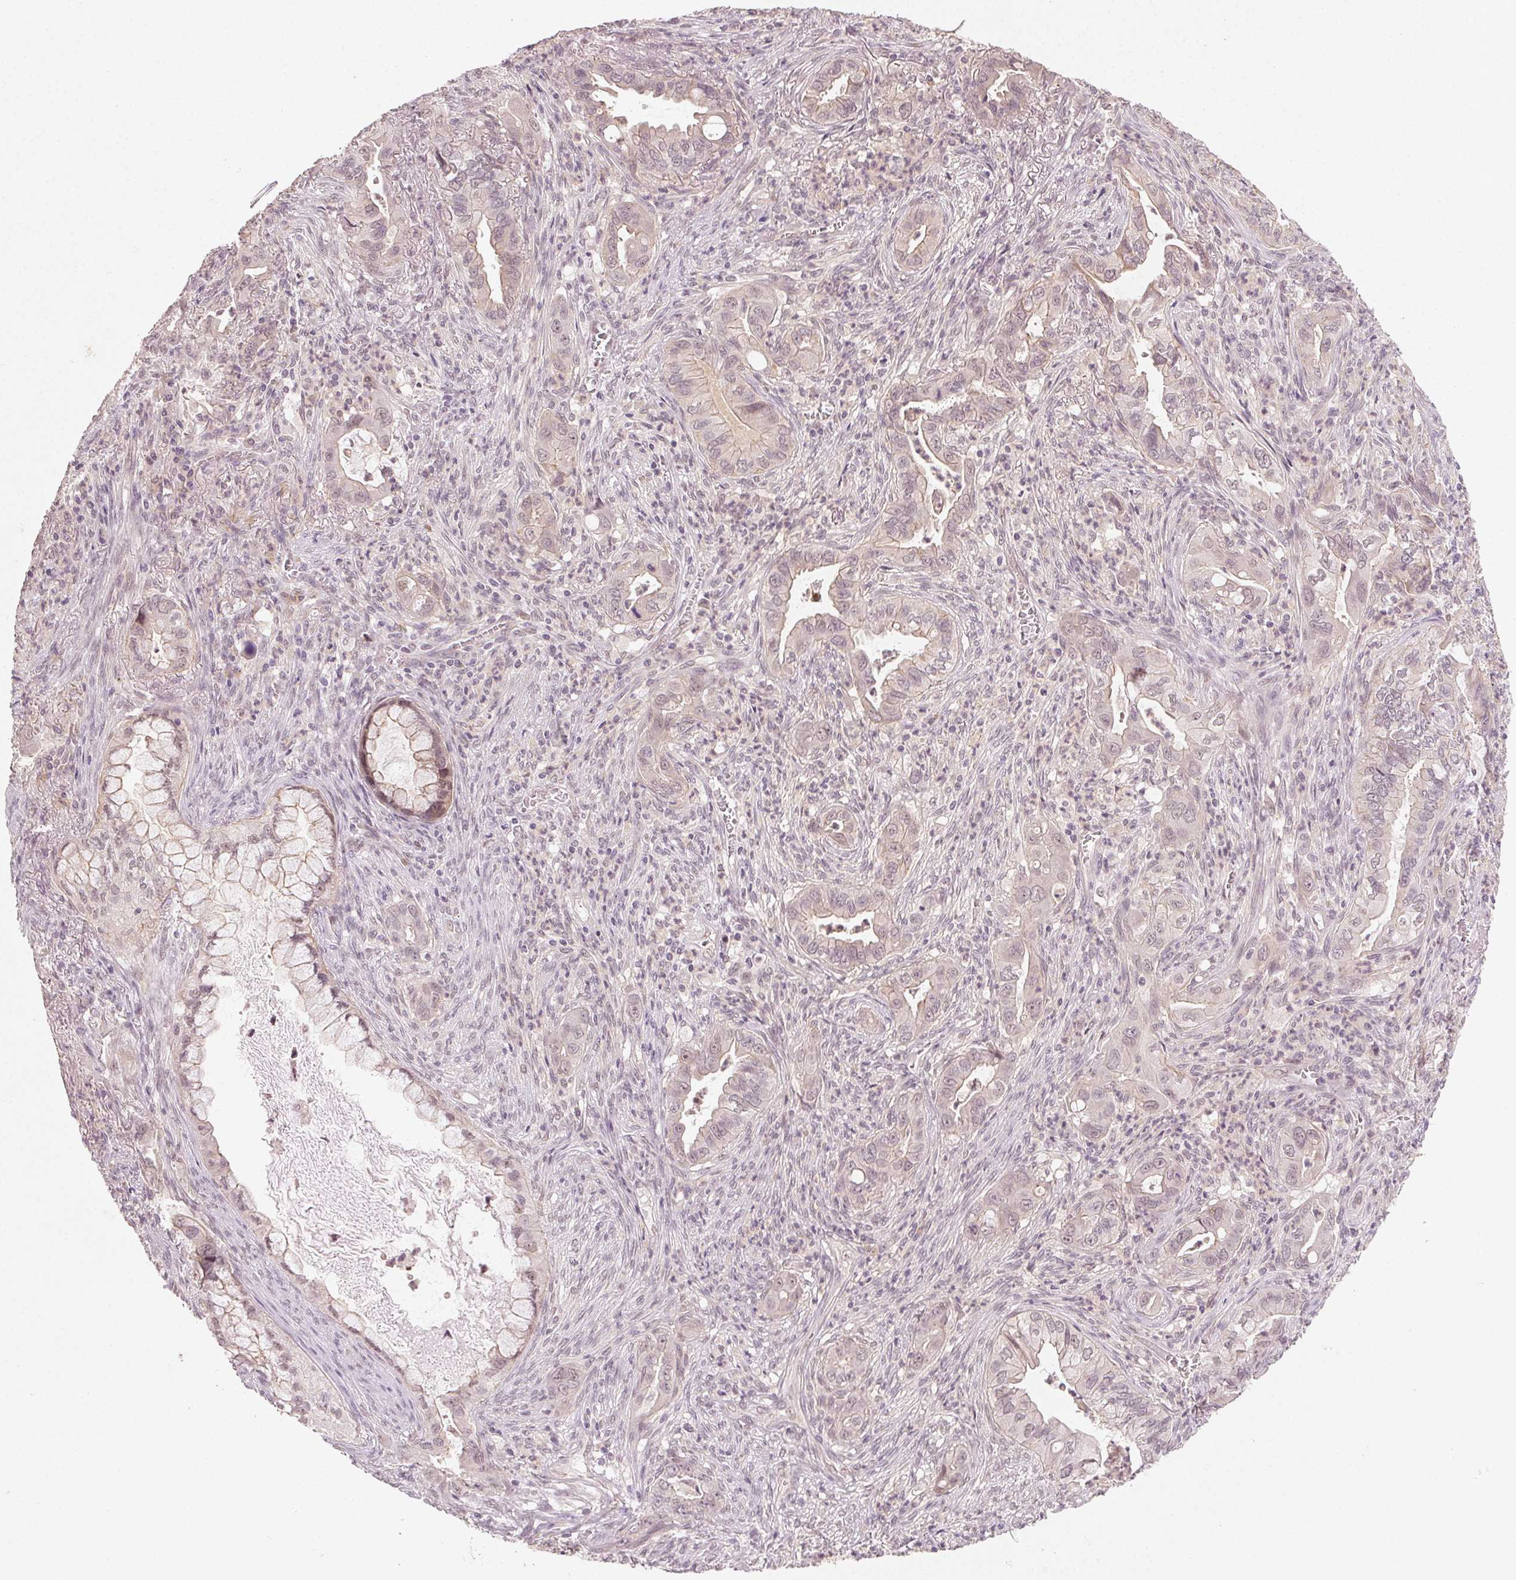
{"staining": {"intensity": "negative", "quantity": "none", "location": "none"}, "tissue": "lung cancer", "cell_type": "Tumor cells", "image_type": "cancer", "snomed": [{"axis": "morphology", "description": "Adenocarcinoma, NOS"}, {"axis": "topography", "description": "Lung"}], "caption": "The photomicrograph demonstrates no significant staining in tumor cells of lung adenocarcinoma.", "gene": "TUB", "patient": {"sex": "male", "age": 65}}